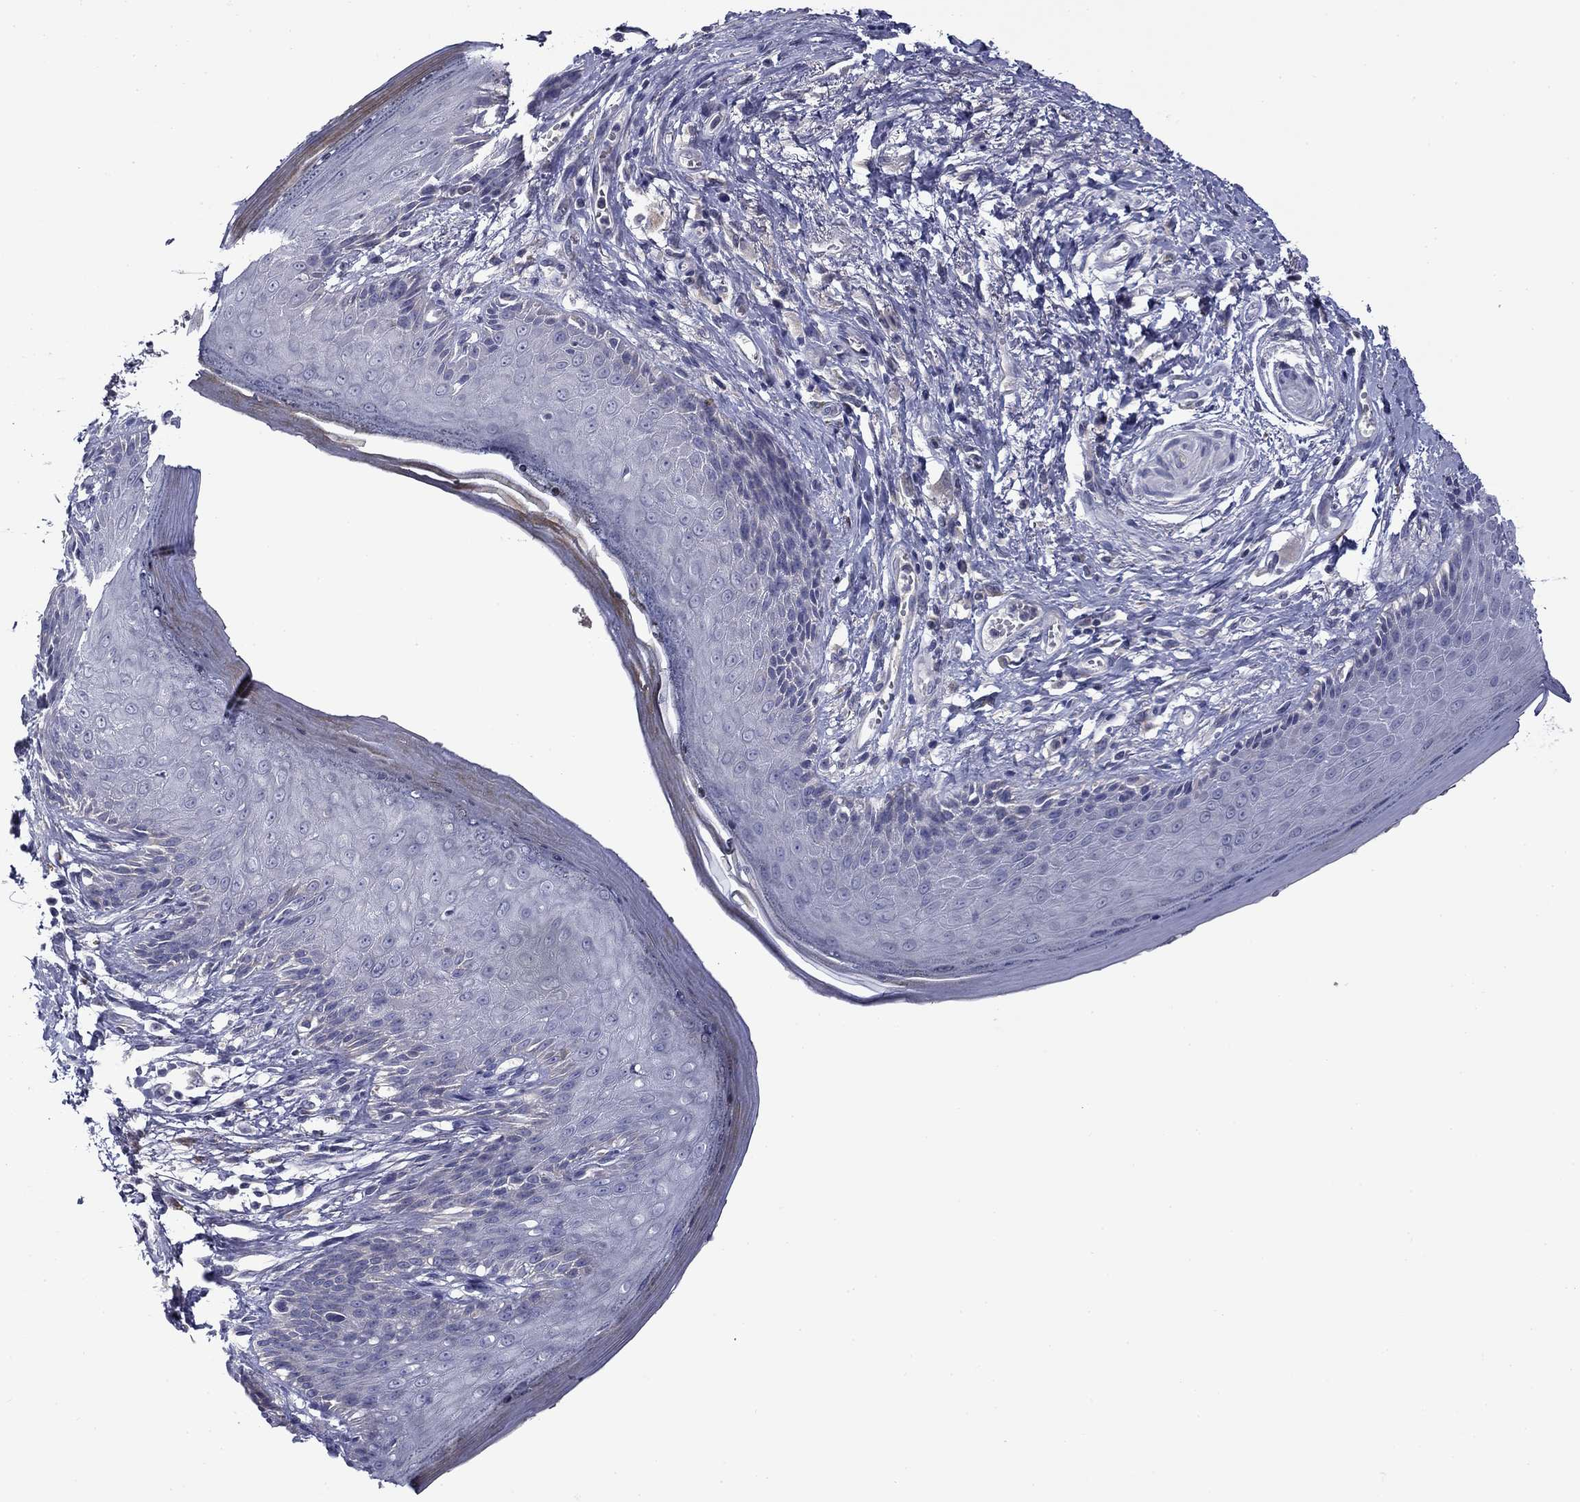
{"staining": {"intensity": "negative", "quantity": "none", "location": "none"}, "tissue": "skin", "cell_type": "Epidermal cells", "image_type": "normal", "snomed": [{"axis": "morphology", "description": "Normal tissue, NOS"}, {"axis": "morphology", "description": "Adenocarcinoma, NOS"}, {"axis": "topography", "description": "Rectum"}, {"axis": "topography", "description": "Anal"}], "caption": "IHC image of benign human skin stained for a protein (brown), which reveals no expression in epidermal cells.", "gene": "SPATA7", "patient": {"sex": "female", "age": 68}}